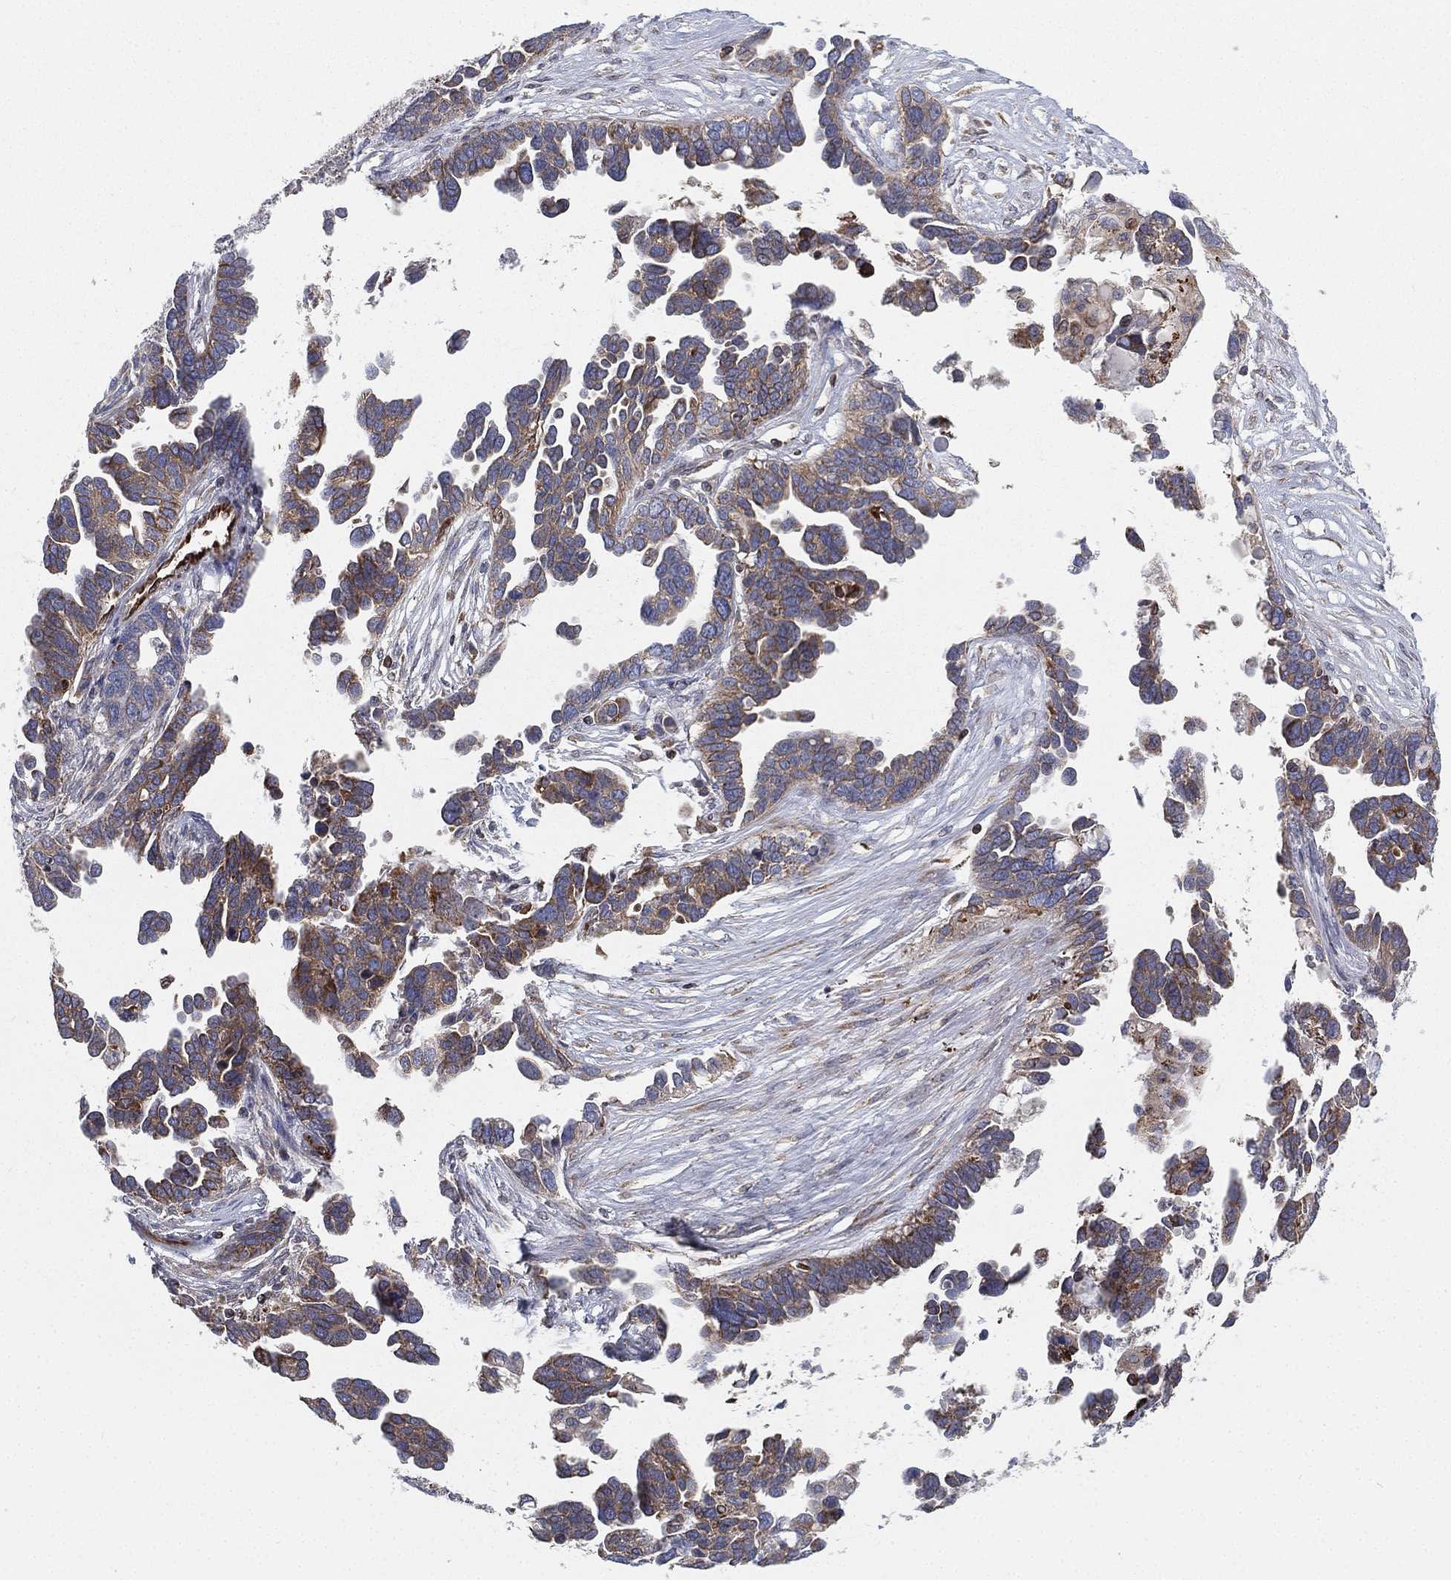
{"staining": {"intensity": "weak", "quantity": "25%-75%", "location": "cytoplasmic/membranous"}, "tissue": "ovarian cancer", "cell_type": "Tumor cells", "image_type": "cancer", "snomed": [{"axis": "morphology", "description": "Cystadenocarcinoma, serous, NOS"}, {"axis": "topography", "description": "Ovary"}], "caption": "Immunohistochemistry image of human ovarian cancer (serous cystadenocarcinoma) stained for a protein (brown), which reveals low levels of weak cytoplasmic/membranous staining in approximately 25%-75% of tumor cells.", "gene": "CYB5B", "patient": {"sex": "female", "age": 54}}